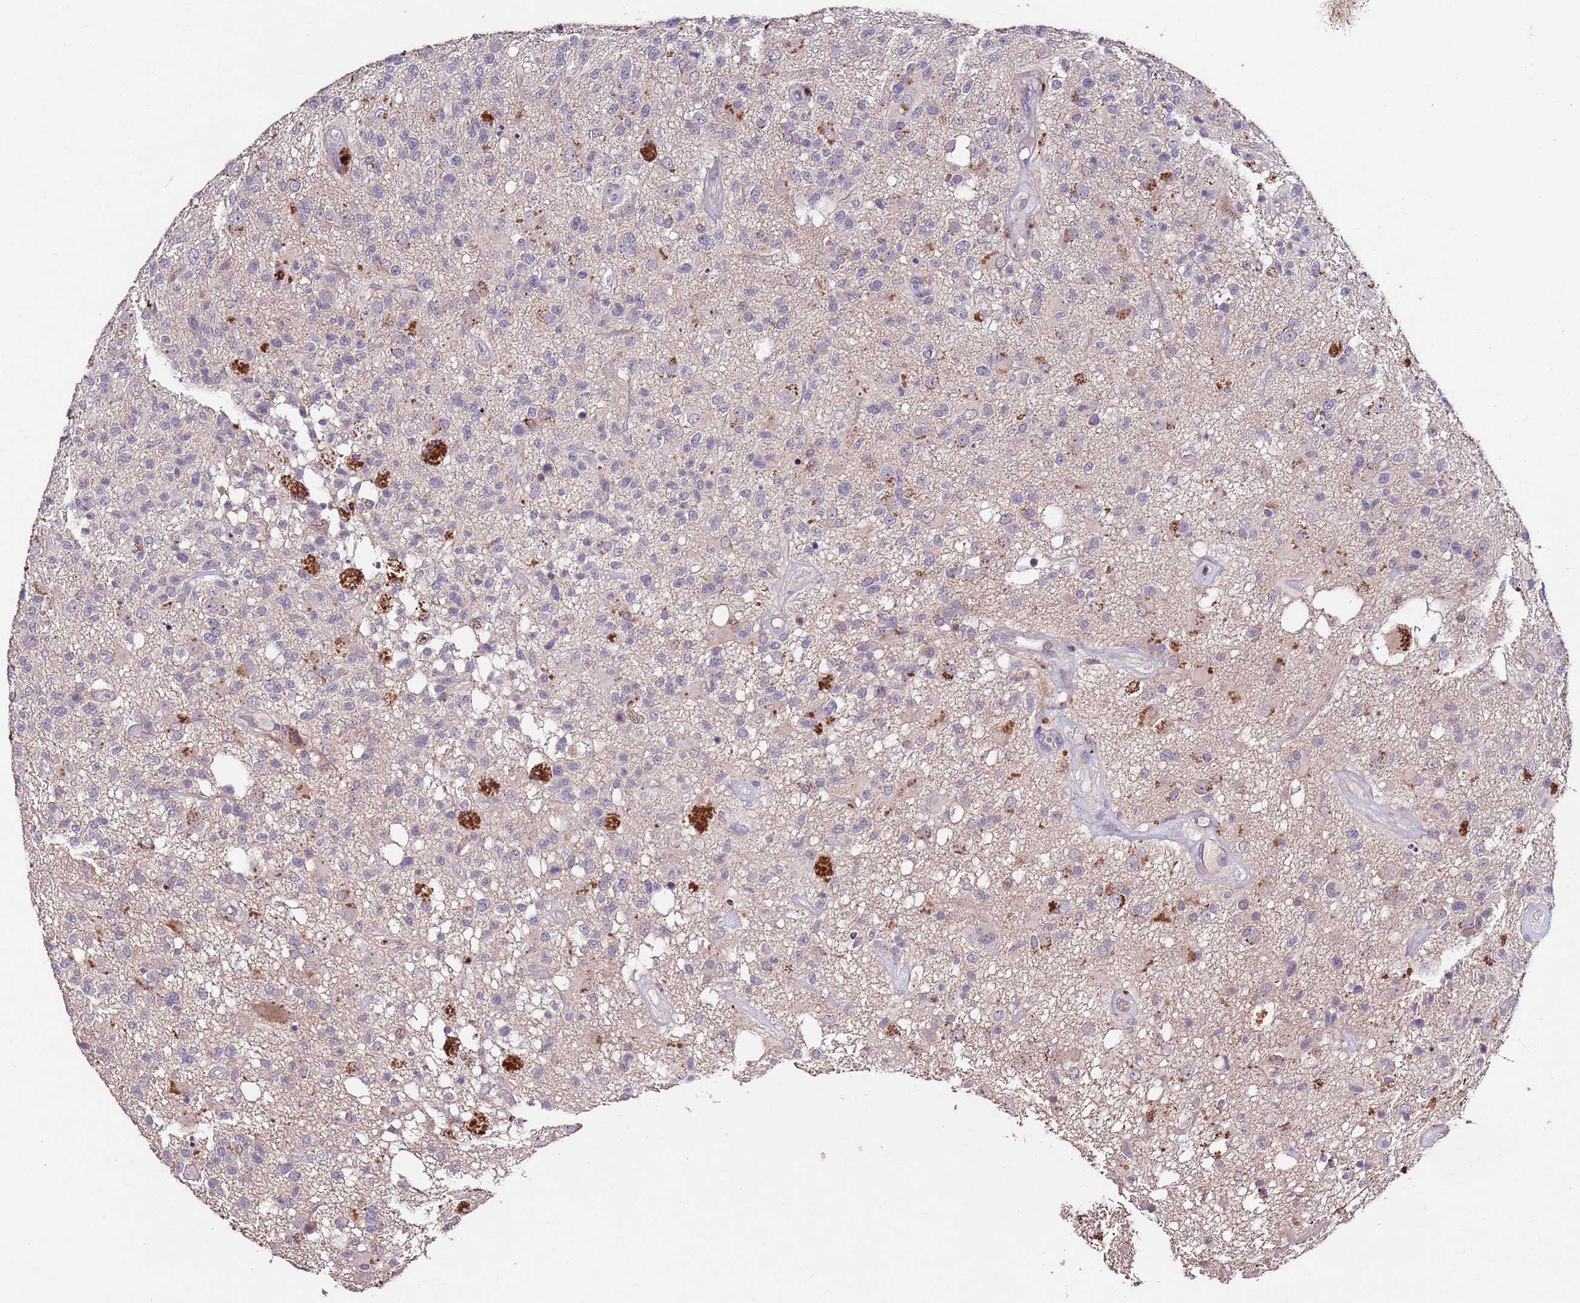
{"staining": {"intensity": "negative", "quantity": "none", "location": "none"}, "tissue": "glioma", "cell_type": "Tumor cells", "image_type": "cancer", "snomed": [{"axis": "morphology", "description": "Glioma, malignant, High grade"}, {"axis": "morphology", "description": "Glioblastoma, NOS"}, {"axis": "topography", "description": "Brain"}], "caption": "IHC image of human glioblastoma stained for a protein (brown), which exhibits no expression in tumor cells. (DAB IHC with hematoxylin counter stain).", "gene": "NRDE2", "patient": {"sex": "male", "age": 60}}